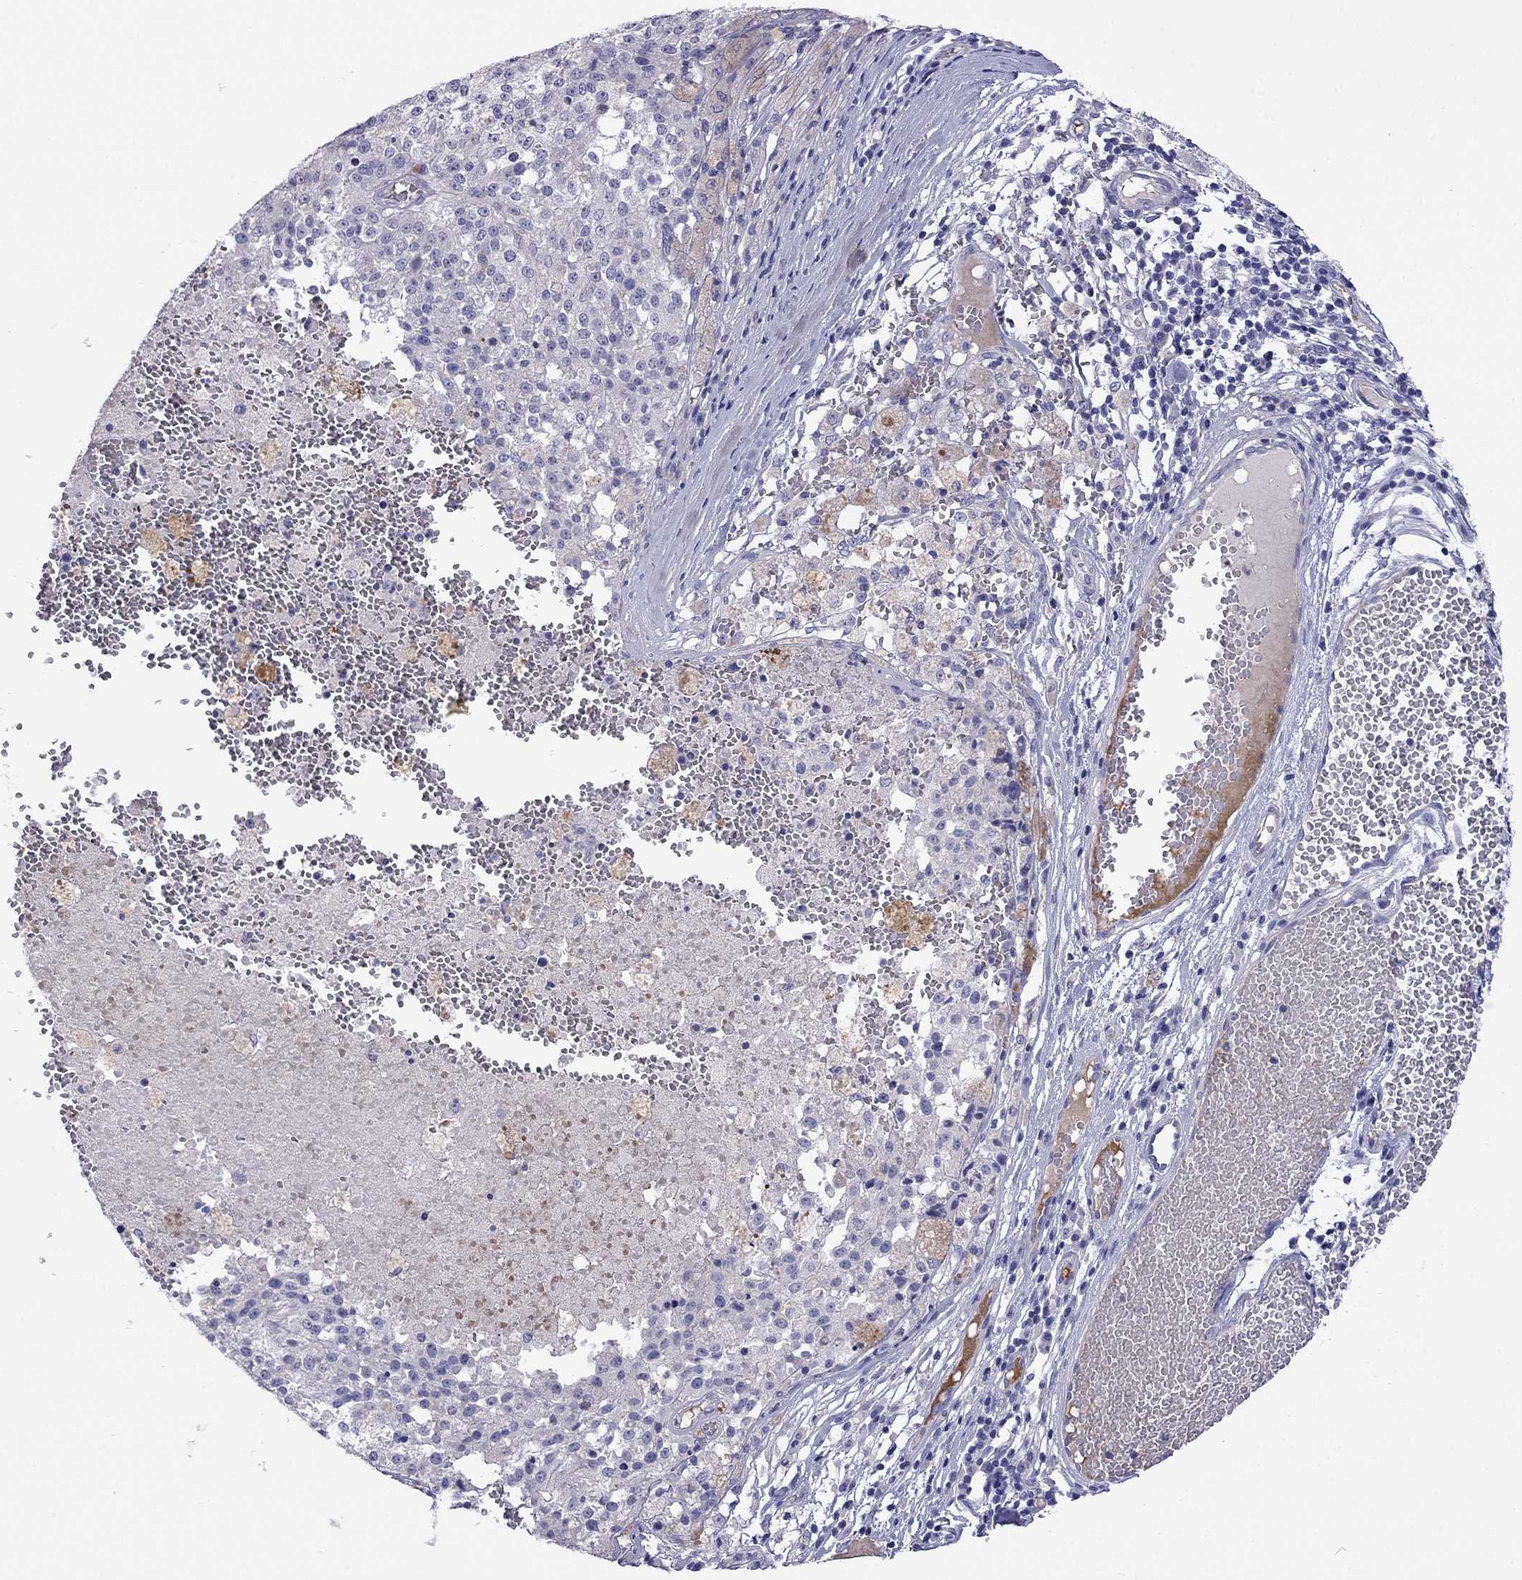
{"staining": {"intensity": "negative", "quantity": "none", "location": "none"}, "tissue": "melanoma", "cell_type": "Tumor cells", "image_type": "cancer", "snomed": [{"axis": "morphology", "description": "Malignant melanoma, Metastatic site"}, {"axis": "topography", "description": "Lymph node"}], "caption": "Tumor cells show no significant protein expression in malignant melanoma (metastatic site). (DAB (3,3'-diaminobenzidine) IHC, high magnification).", "gene": "STAR", "patient": {"sex": "female", "age": 64}}